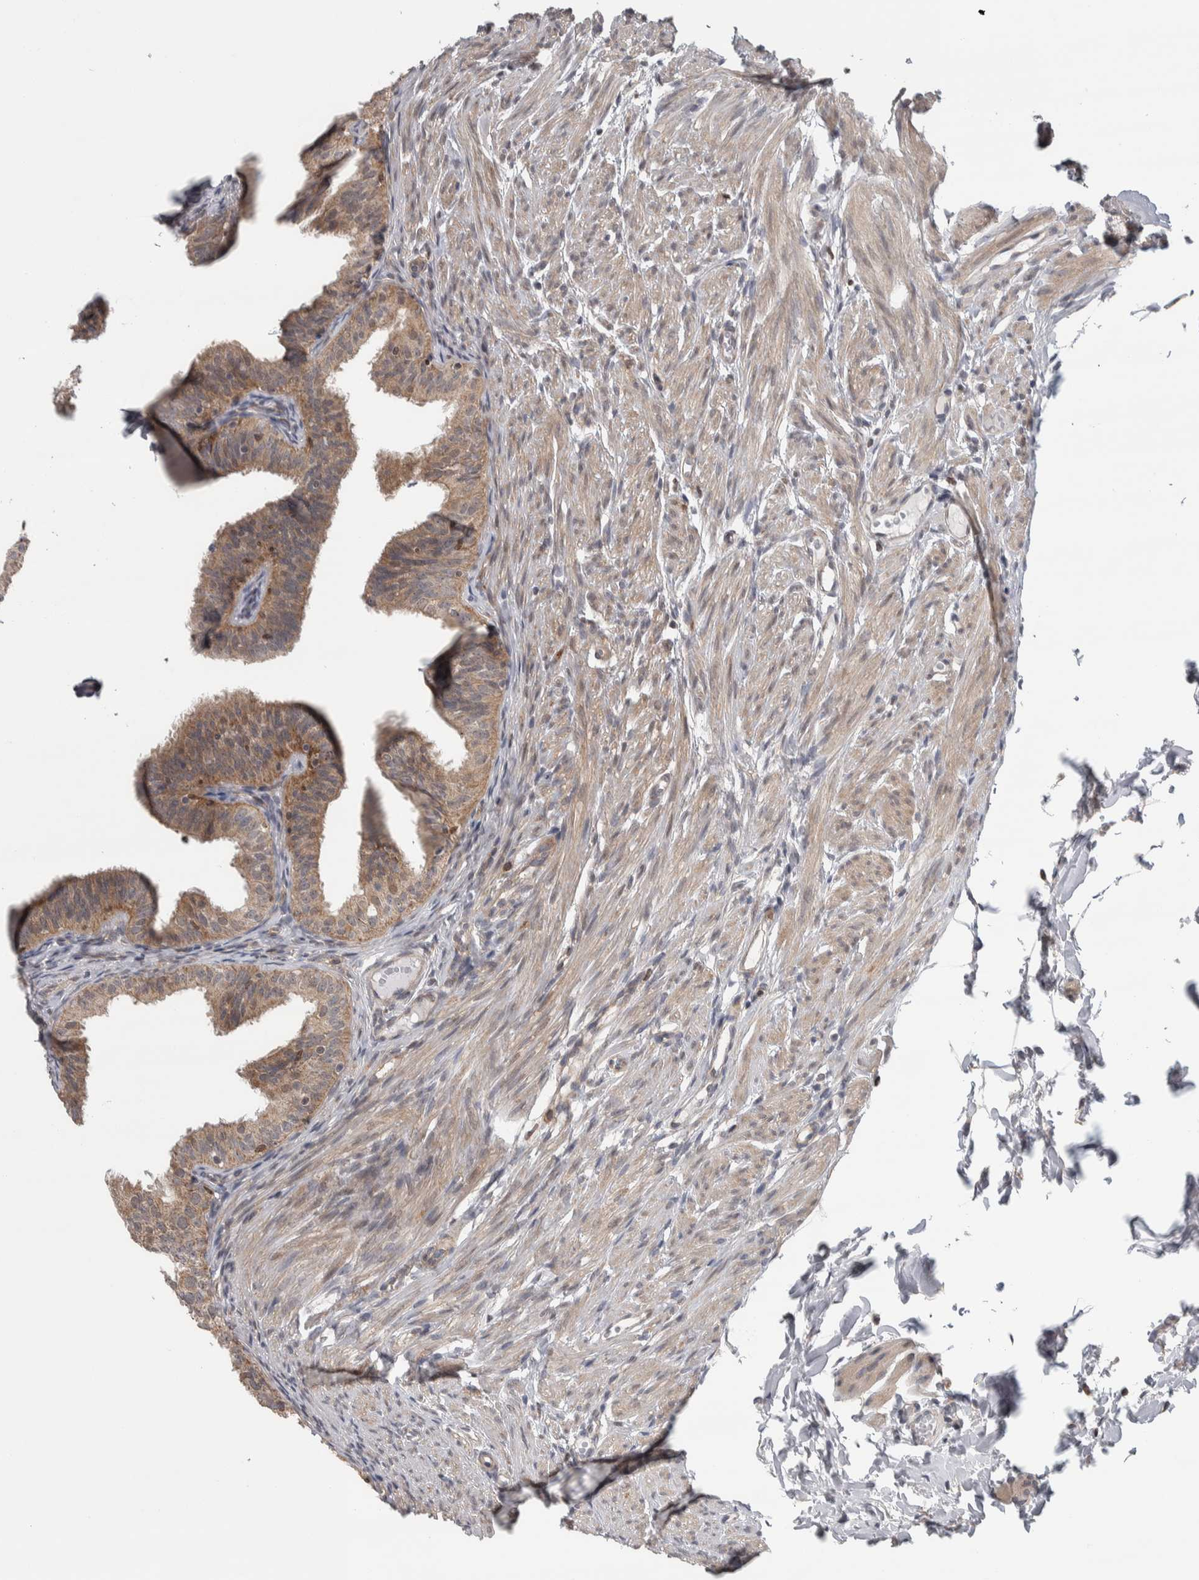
{"staining": {"intensity": "moderate", "quantity": ">75%", "location": "cytoplasmic/membranous"}, "tissue": "fallopian tube", "cell_type": "Glandular cells", "image_type": "normal", "snomed": [{"axis": "morphology", "description": "Normal tissue, NOS"}, {"axis": "topography", "description": "Fallopian tube"}], "caption": "A high-resolution histopathology image shows immunohistochemistry staining of benign fallopian tube, which demonstrates moderate cytoplasmic/membranous positivity in approximately >75% of glandular cells.", "gene": "CWC27", "patient": {"sex": "female", "age": 35}}